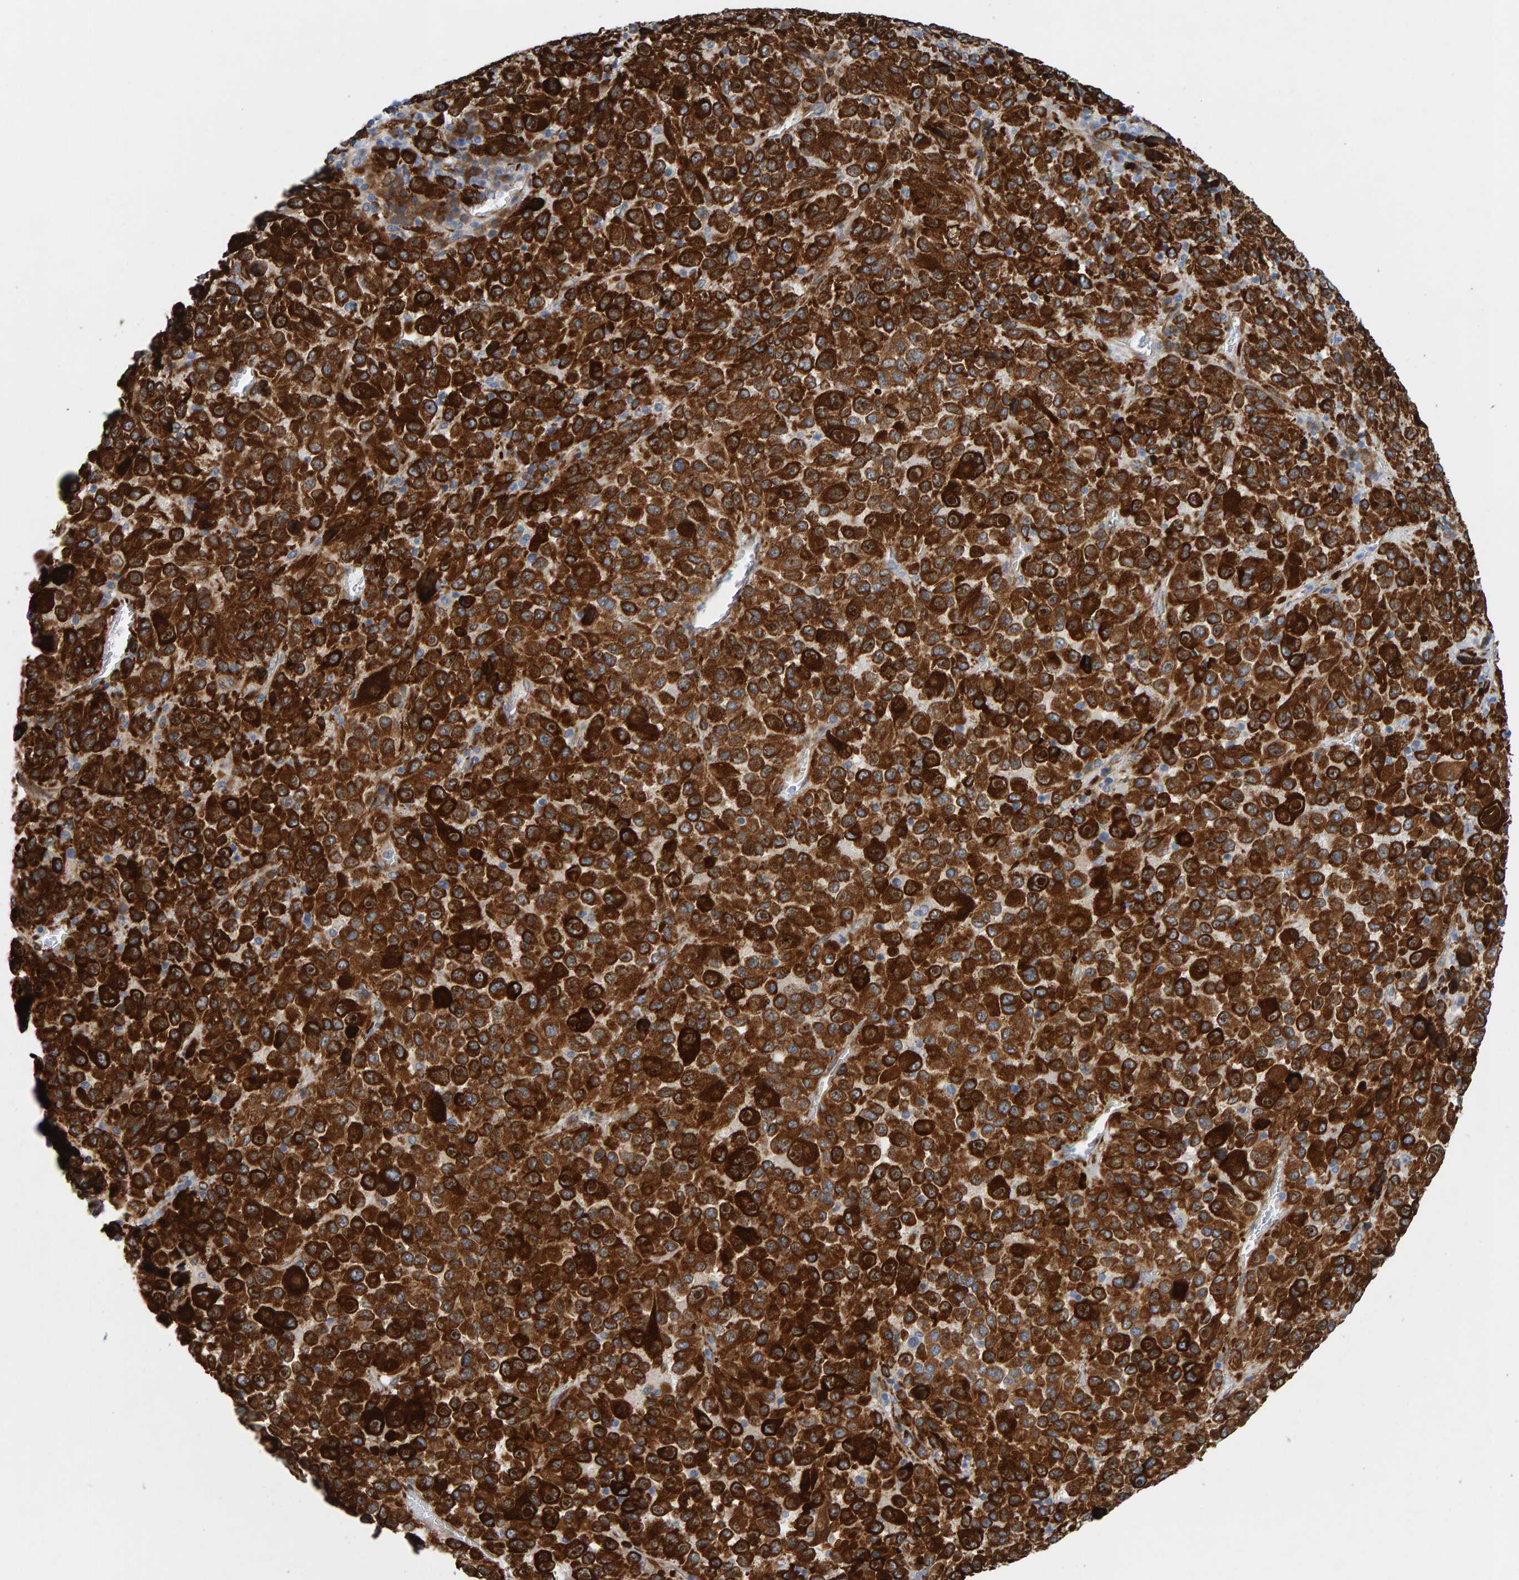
{"staining": {"intensity": "strong", "quantity": ">75%", "location": "cytoplasmic/membranous"}, "tissue": "melanoma", "cell_type": "Tumor cells", "image_type": "cancer", "snomed": [{"axis": "morphology", "description": "Malignant melanoma, Metastatic site"}, {"axis": "topography", "description": "Lung"}], "caption": "IHC histopathology image of human melanoma stained for a protein (brown), which displays high levels of strong cytoplasmic/membranous positivity in approximately >75% of tumor cells.", "gene": "MMP16", "patient": {"sex": "male", "age": 64}}